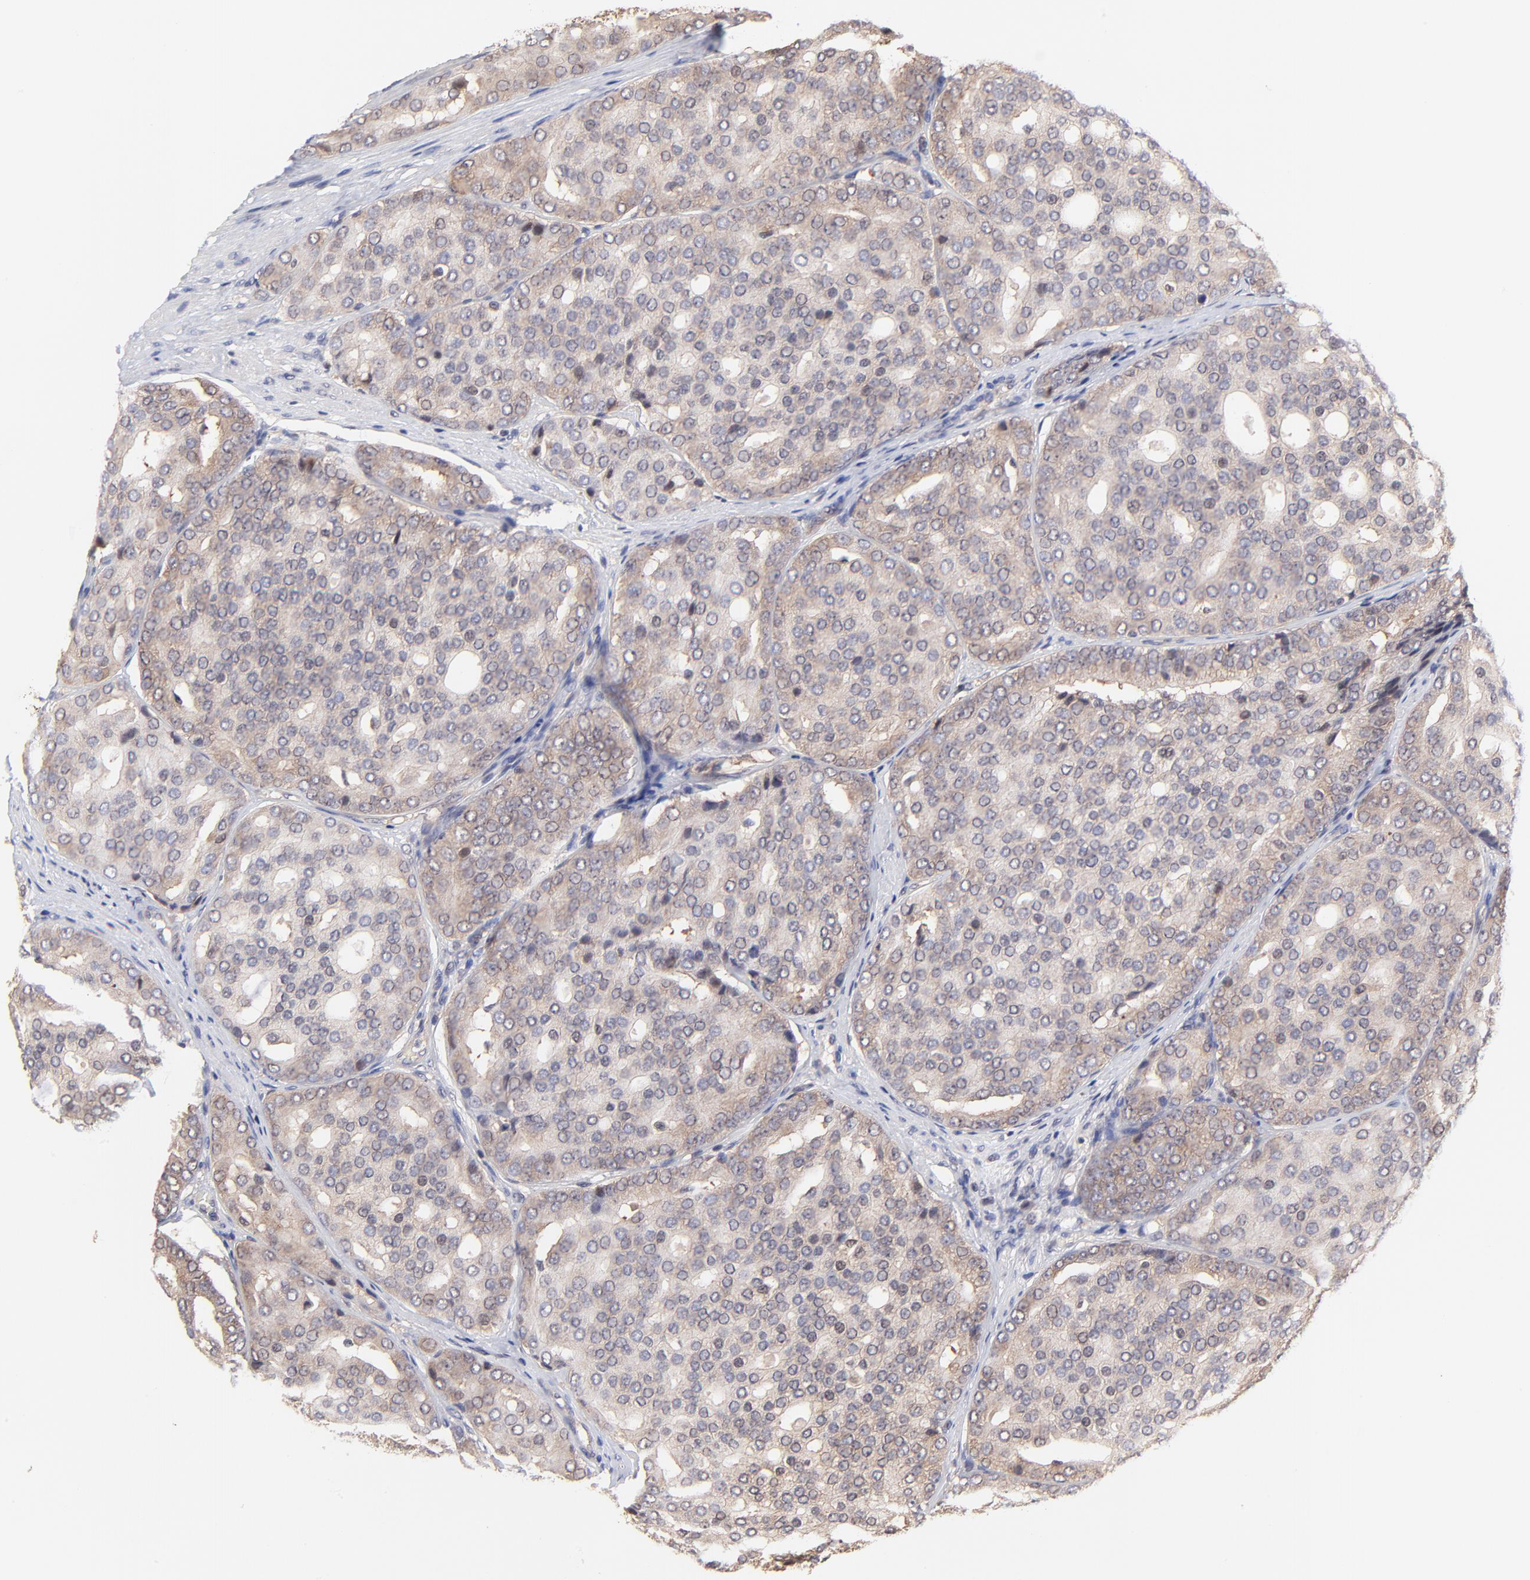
{"staining": {"intensity": "moderate", "quantity": ">75%", "location": "cytoplasmic/membranous"}, "tissue": "prostate cancer", "cell_type": "Tumor cells", "image_type": "cancer", "snomed": [{"axis": "morphology", "description": "Adenocarcinoma, High grade"}, {"axis": "topography", "description": "Prostate"}], "caption": "Tumor cells display medium levels of moderate cytoplasmic/membranous expression in approximately >75% of cells in human adenocarcinoma (high-grade) (prostate). (IHC, brightfield microscopy, high magnification).", "gene": "PSMA6", "patient": {"sex": "male", "age": 64}}